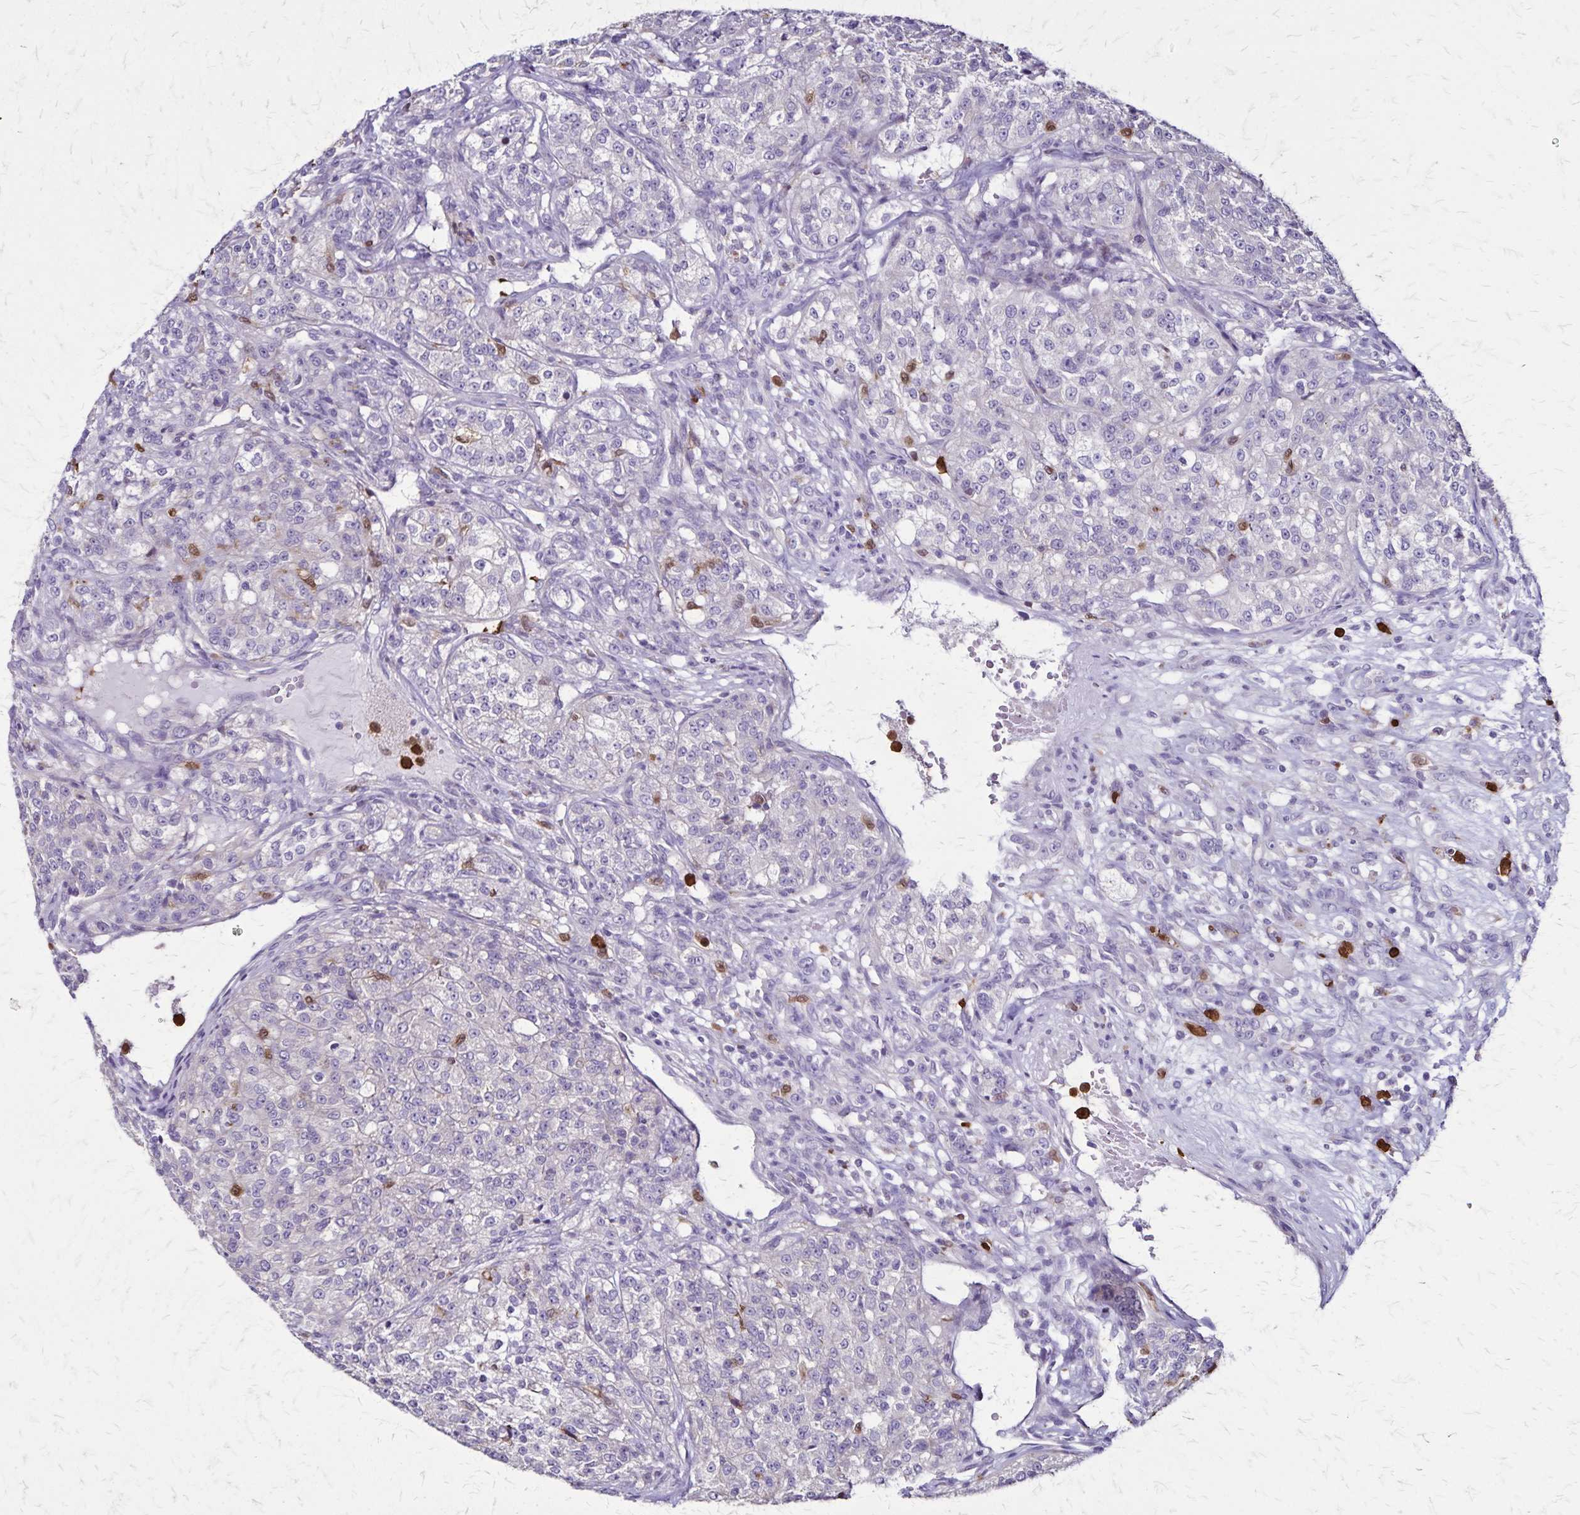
{"staining": {"intensity": "negative", "quantity": "none", "location": "none"}, "tissue": "renal cancer", "cell_type": "Tumor cells", "image_type": "cancer", "snomed": [{"axis": "morphology", "description": "Adenocarcinoma, NOS"}, {"axis": "topography", "description": "Kidney"}], "caption": "IHC of renal cancer (adenocarcinoma) demonstrates no expression in tumor cells.", "gene": "ULBP3", "patient": {"sex": "female", "age": 63}}